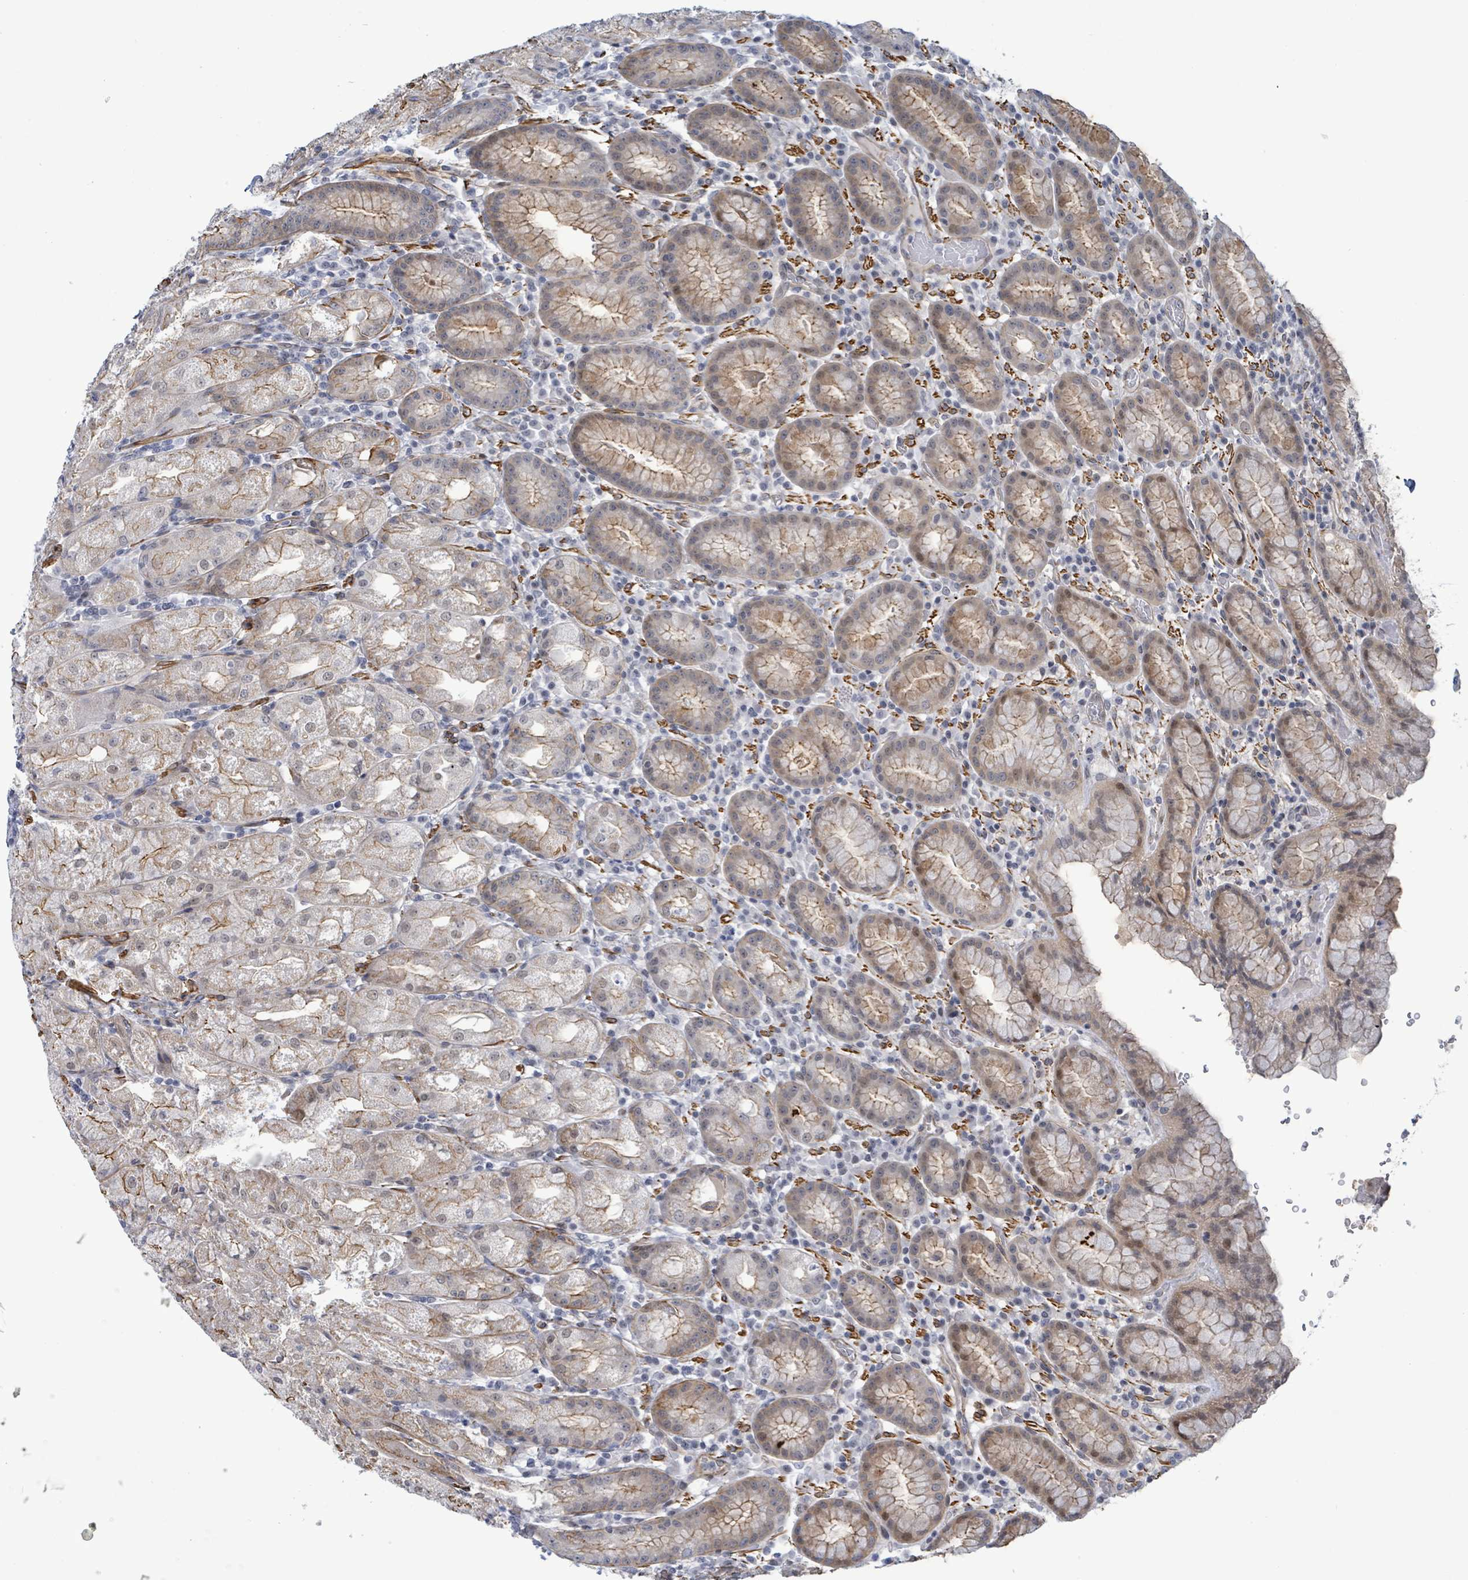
{"staining": {"intensity": "strong", "quantity": "25%-75%", "location": "cytoplasmic/membranous"}, "tissue": "stomach", "cell_type": "Glandular cells", "image_type": "normal", "snomed": [{"axis": "morphology", "description": "Normal tissue, NOS"}, {"axis": "topography", "description": "Stomach, upper"}], "caption": "A brown stain highlights strong cytoplasmic/membranous staining of a protein in glandular cells of benign human stomach. (IHC, brightfield microscopy, high magnification).", "gene": "DMRTC1B", "patient": {"sex": "male", "age": 52}}